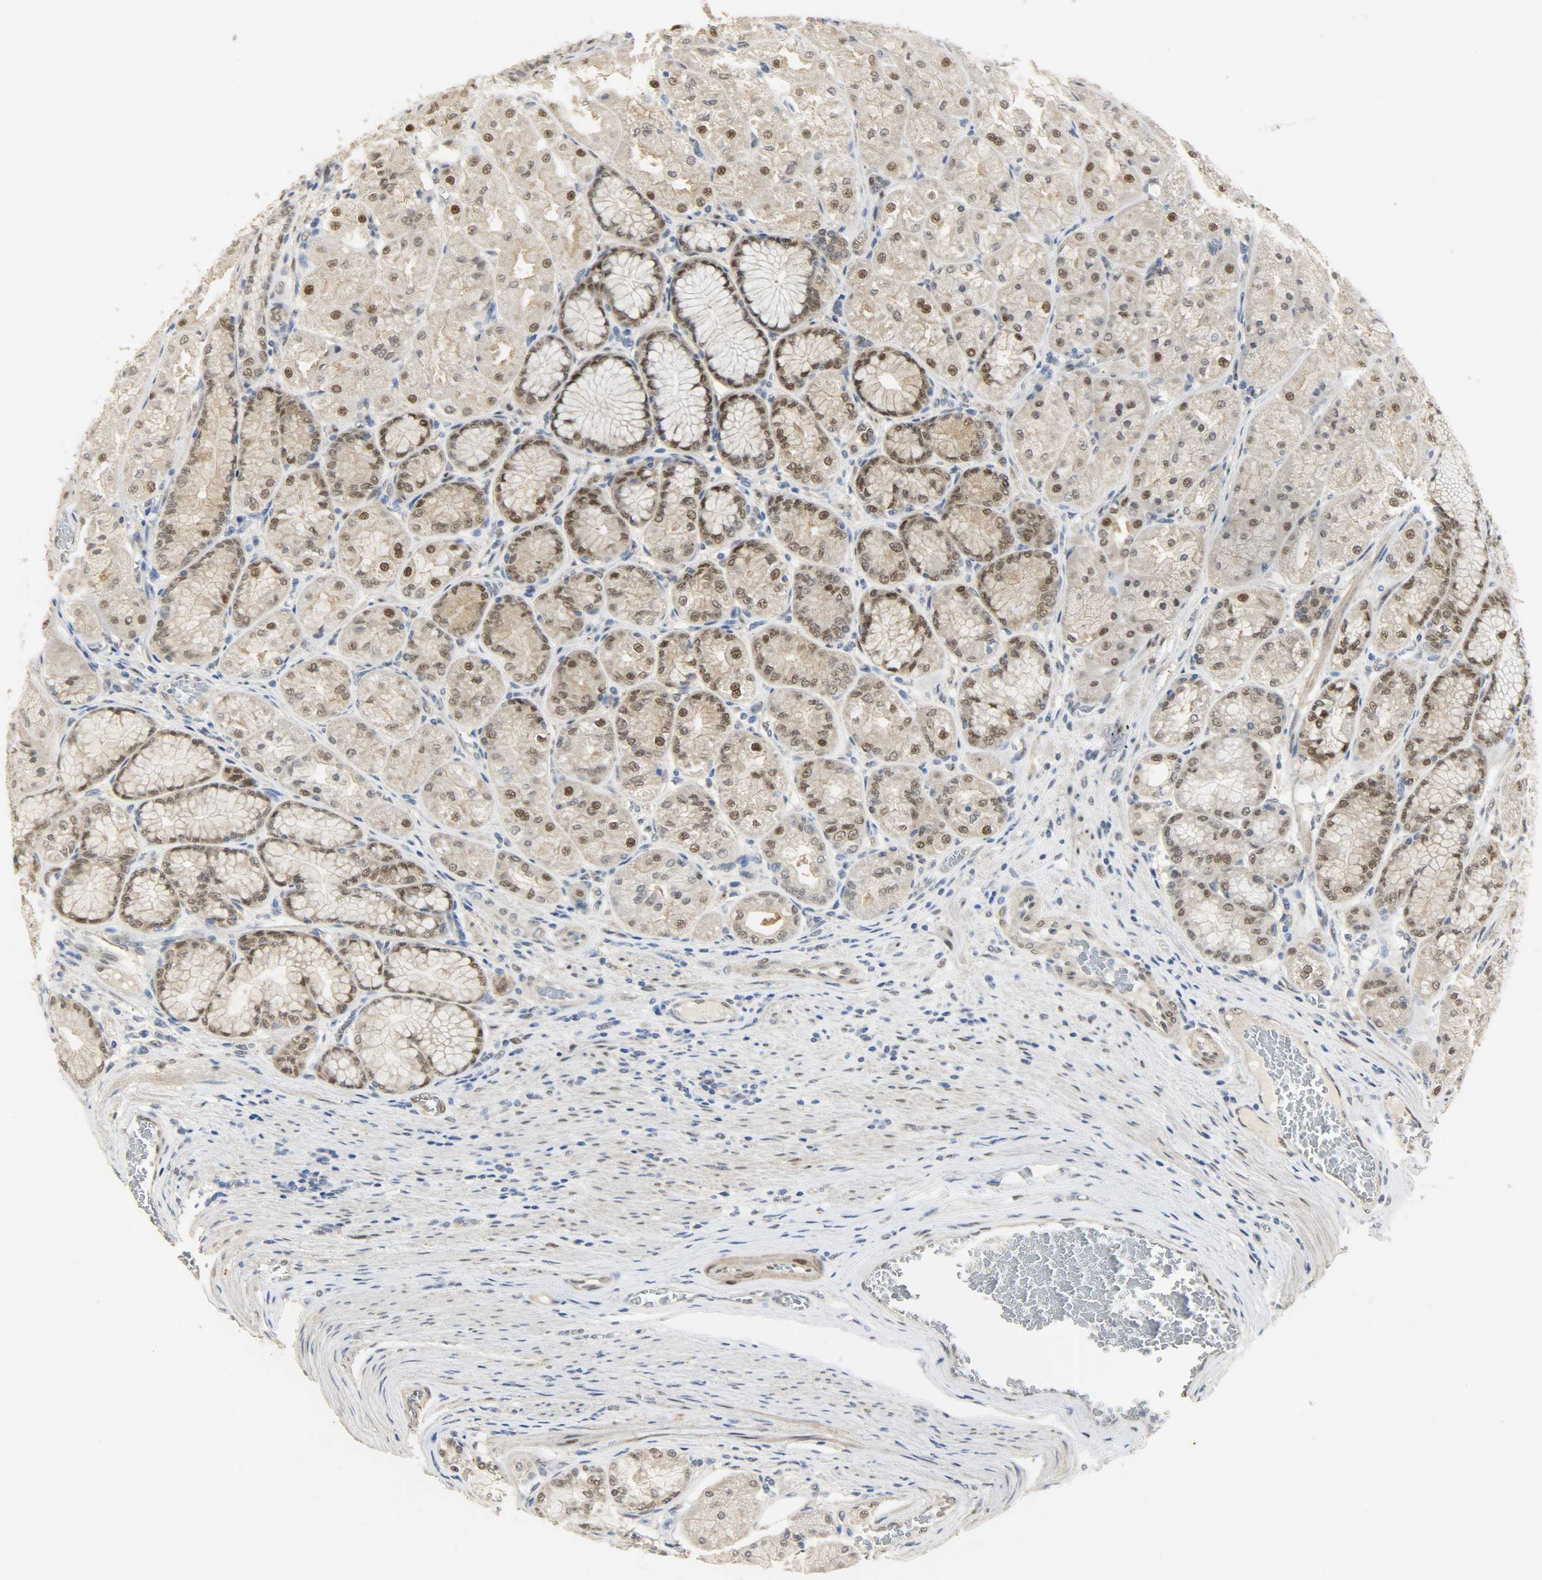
{"staining": {"intensity": "moderate", "quantity": "25%-75%", "location": "nuclear"}, "tissue": "stomach", "cell_type": "Glandular cells", "image_type": "normal", "snomed": [{"axis": "morphology", "description": "Normal tissue, NOS"}, {"axis": "morphology", "description": "Adenocarcinoma, NOS"}, {"axis": "topography", "description": "Stomach"}, {"axis": "topography", "description": "Stomach, lower"}], "caption": "Moderate nuclear positivity for a protein is appreciated in approximately 25%-75% of glandular cells of benign stomach using immunohistochemistry (IHC).", "gene": "NPEPL1", "patient": {"sex": "female", "age": 65}}